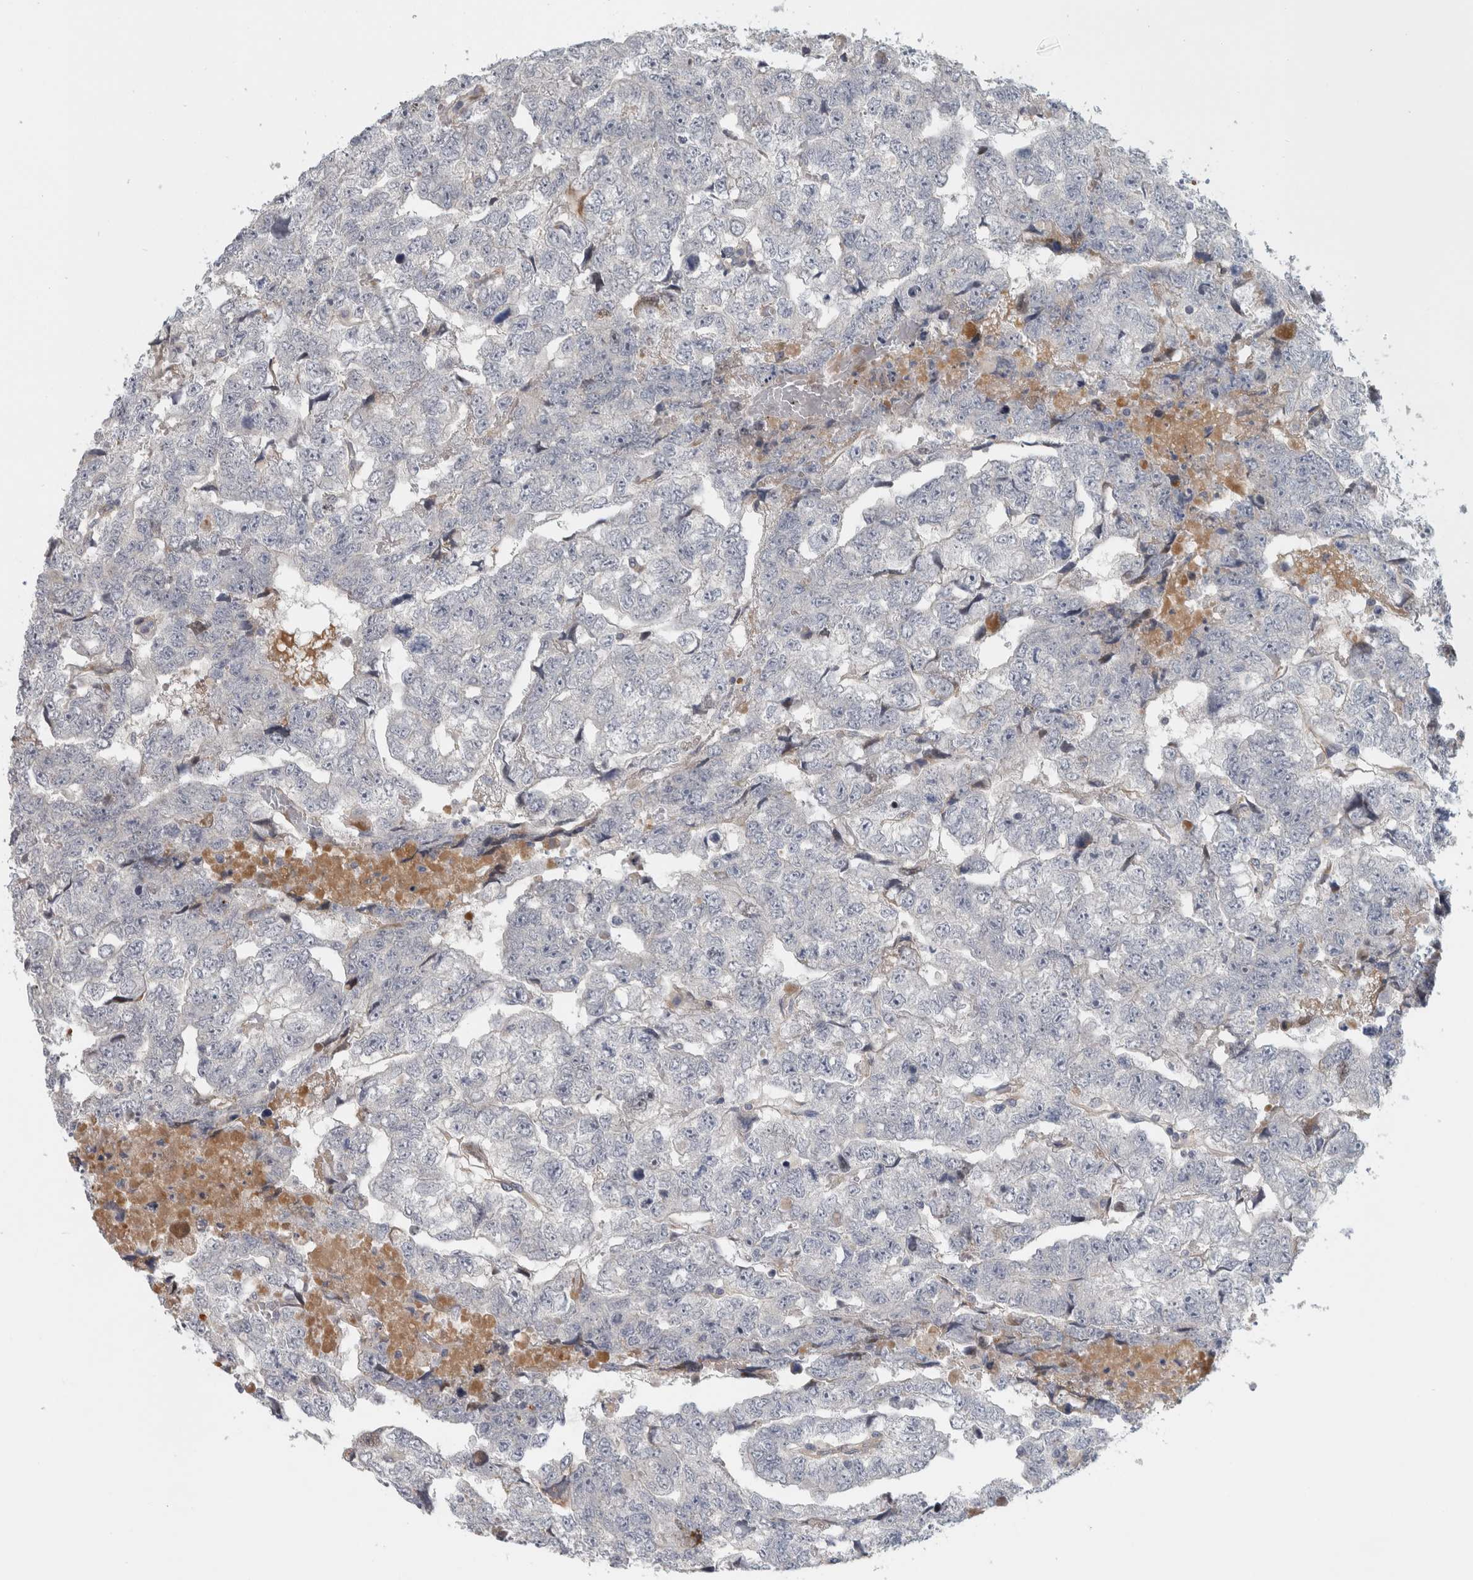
{"staining": {"intensity": "negative", "quantity": "none", "location": "none"}, "tissue": "testis cancer", "cell_type": "Tumor cells", "image_type": "cancer", "snomed": [{"axis": "morphology", "description": "Carcinoma, Embryonal, NOS"}, {"axis": "topography", "description": "Testis"}], "caption": "Image shows no significant protein staining in tumor cells of testis cancer.", "gene": "ZNF804B", "patient": {"sex": "male", "age": 36}}